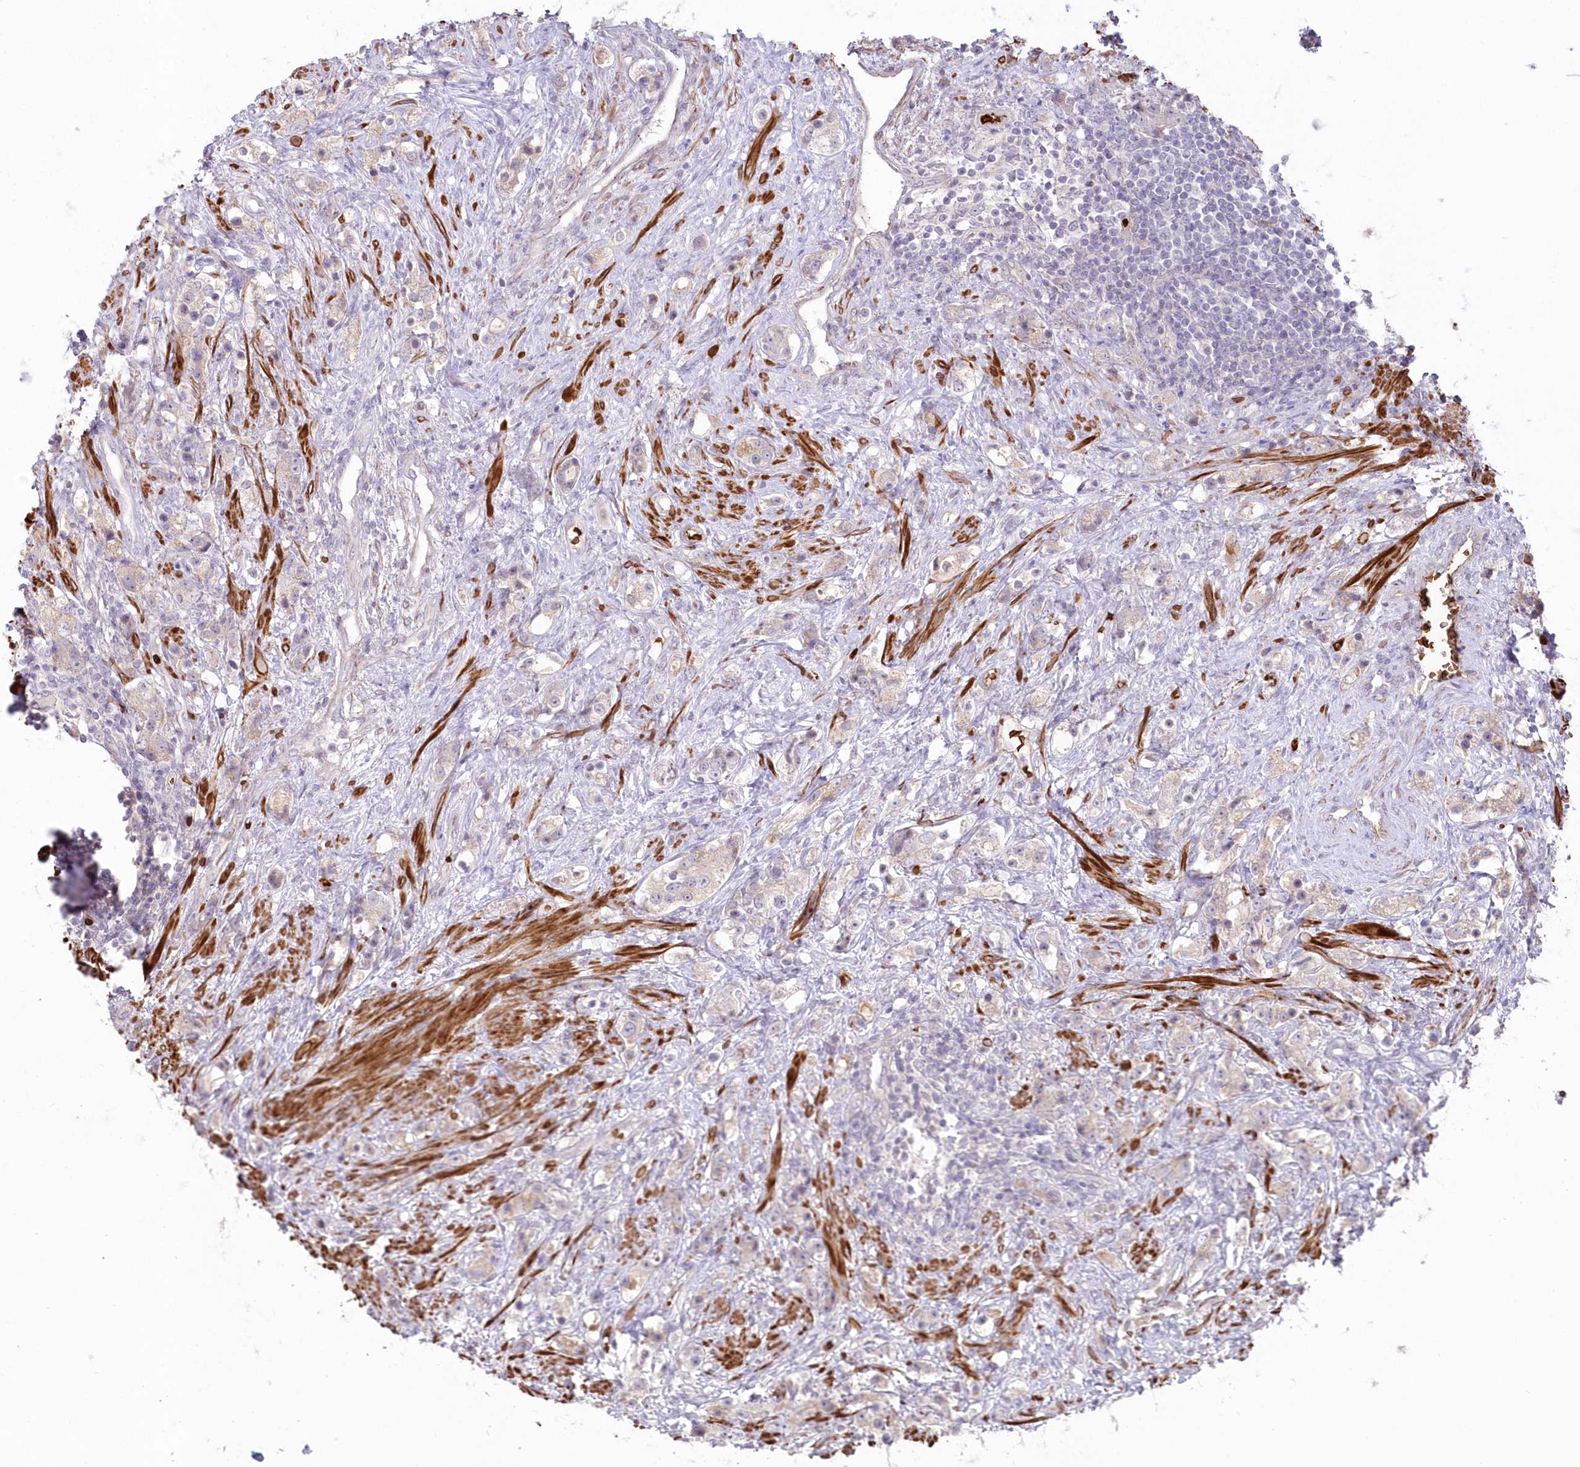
{"staining": {"intensity": "negative", "quantity": "none", "location": "none"}, "tissue": "prostate cancer", "cell_type": "Tumor cells", "image_type": "cancer", "snomed": [{"axis": "morphology", "description": "Adenocarcinoma, High grade"}, {"axis": "topography", "description": "Prostate"}], "caption": "High-grade adenocarcinoma (prostate) stained for a protein using IHC displays no expression tumor cells.", "gene": "SERINC1", "patient": {"sex": "male", "age": 63}}